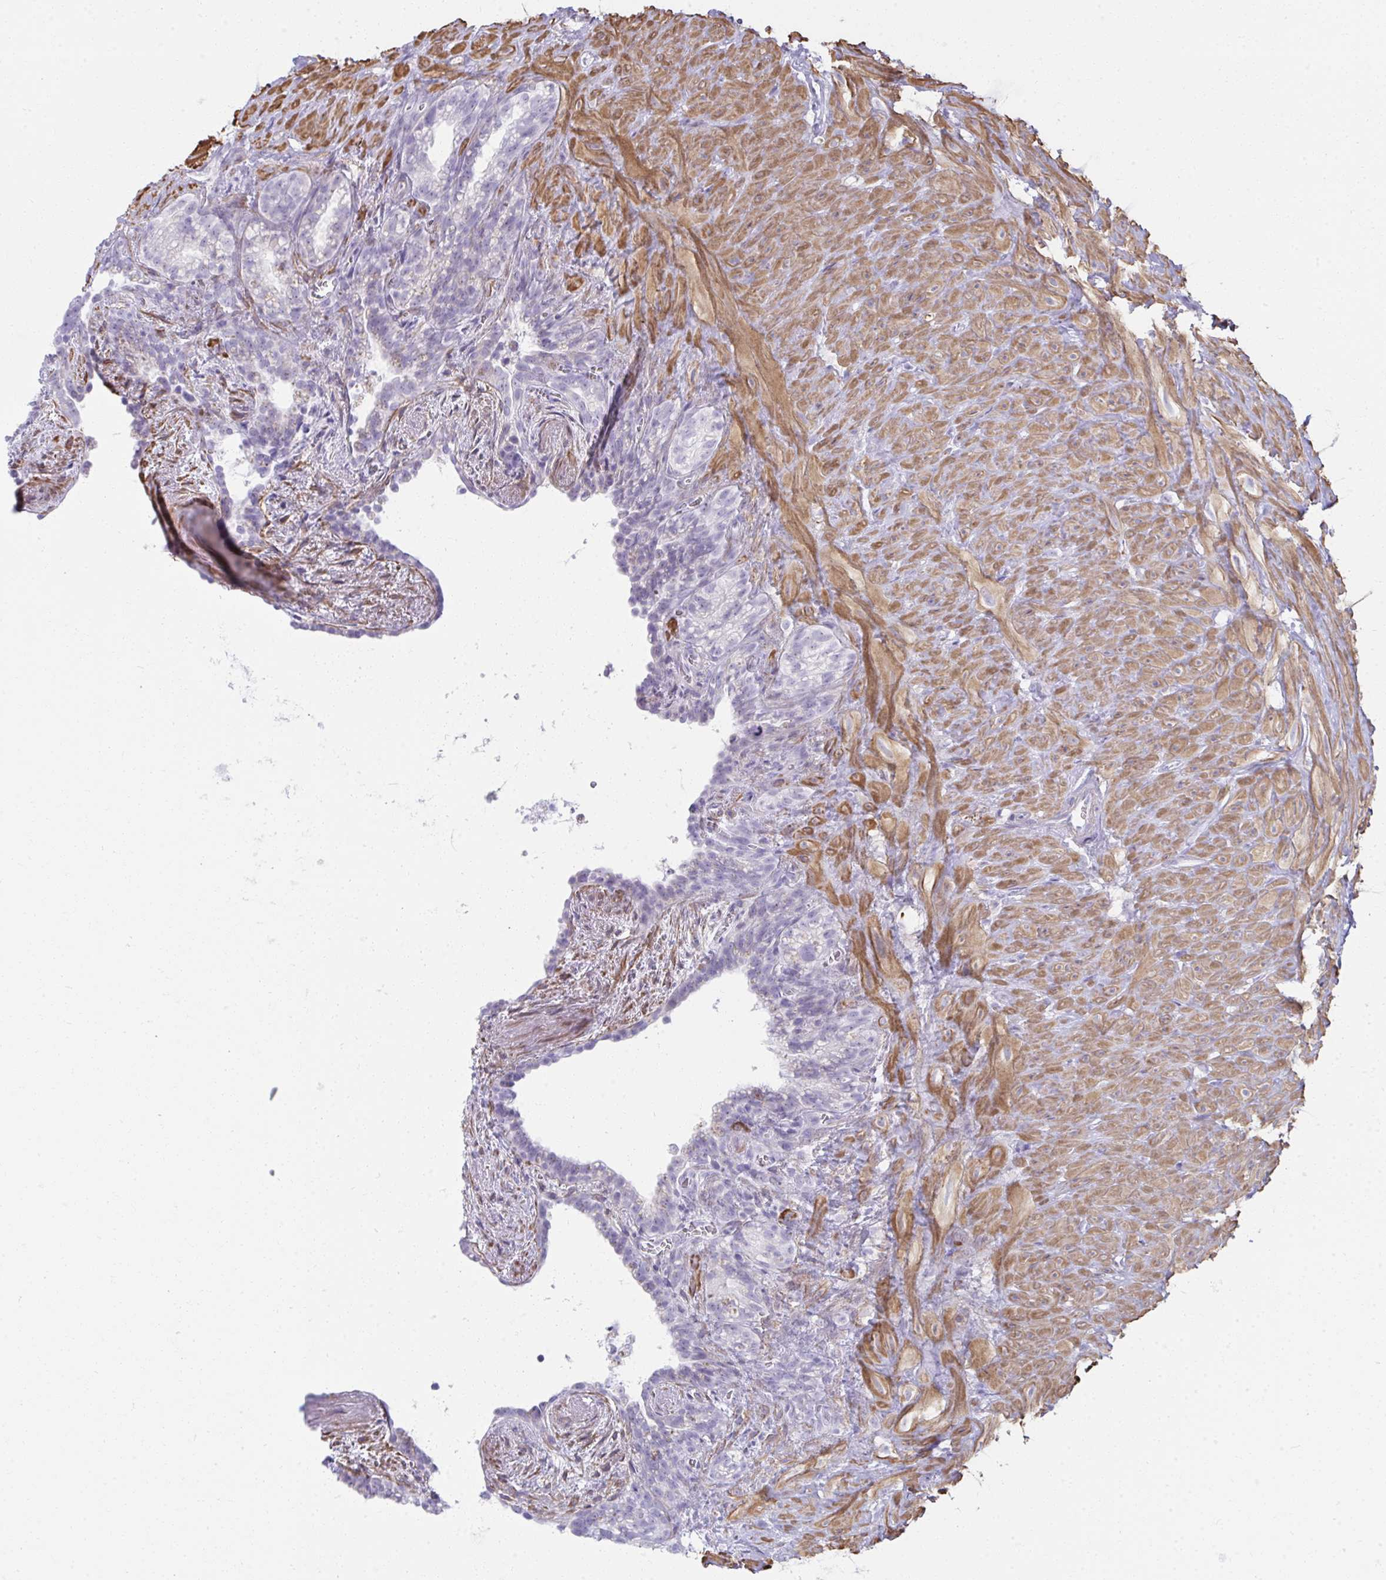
{"staining": {"intensity": "negative", "quantity": "none", "location": "none"}, "tissue": "seminal vesicle", "cell_type": "Glandular cells", "image_type": "normal", "snomed": [{"axis": "morphology", "description": "Normal tissue, NOS"}, {"axis": "topography", "description": "Seminal veicle"}], "caption": "High power microscopy photomicrograph of an immunohistochemistry photomicrograph of unremarkable seminal vesicle, revealing no significant positivity in glandular cells. (DAB (3,3'-diaminobenzidine) immunohistochemistry (IHC) with hematoxylin counter stain).", "gene": "PUS7L", "patient": {"sex": "male", "age": 76}}